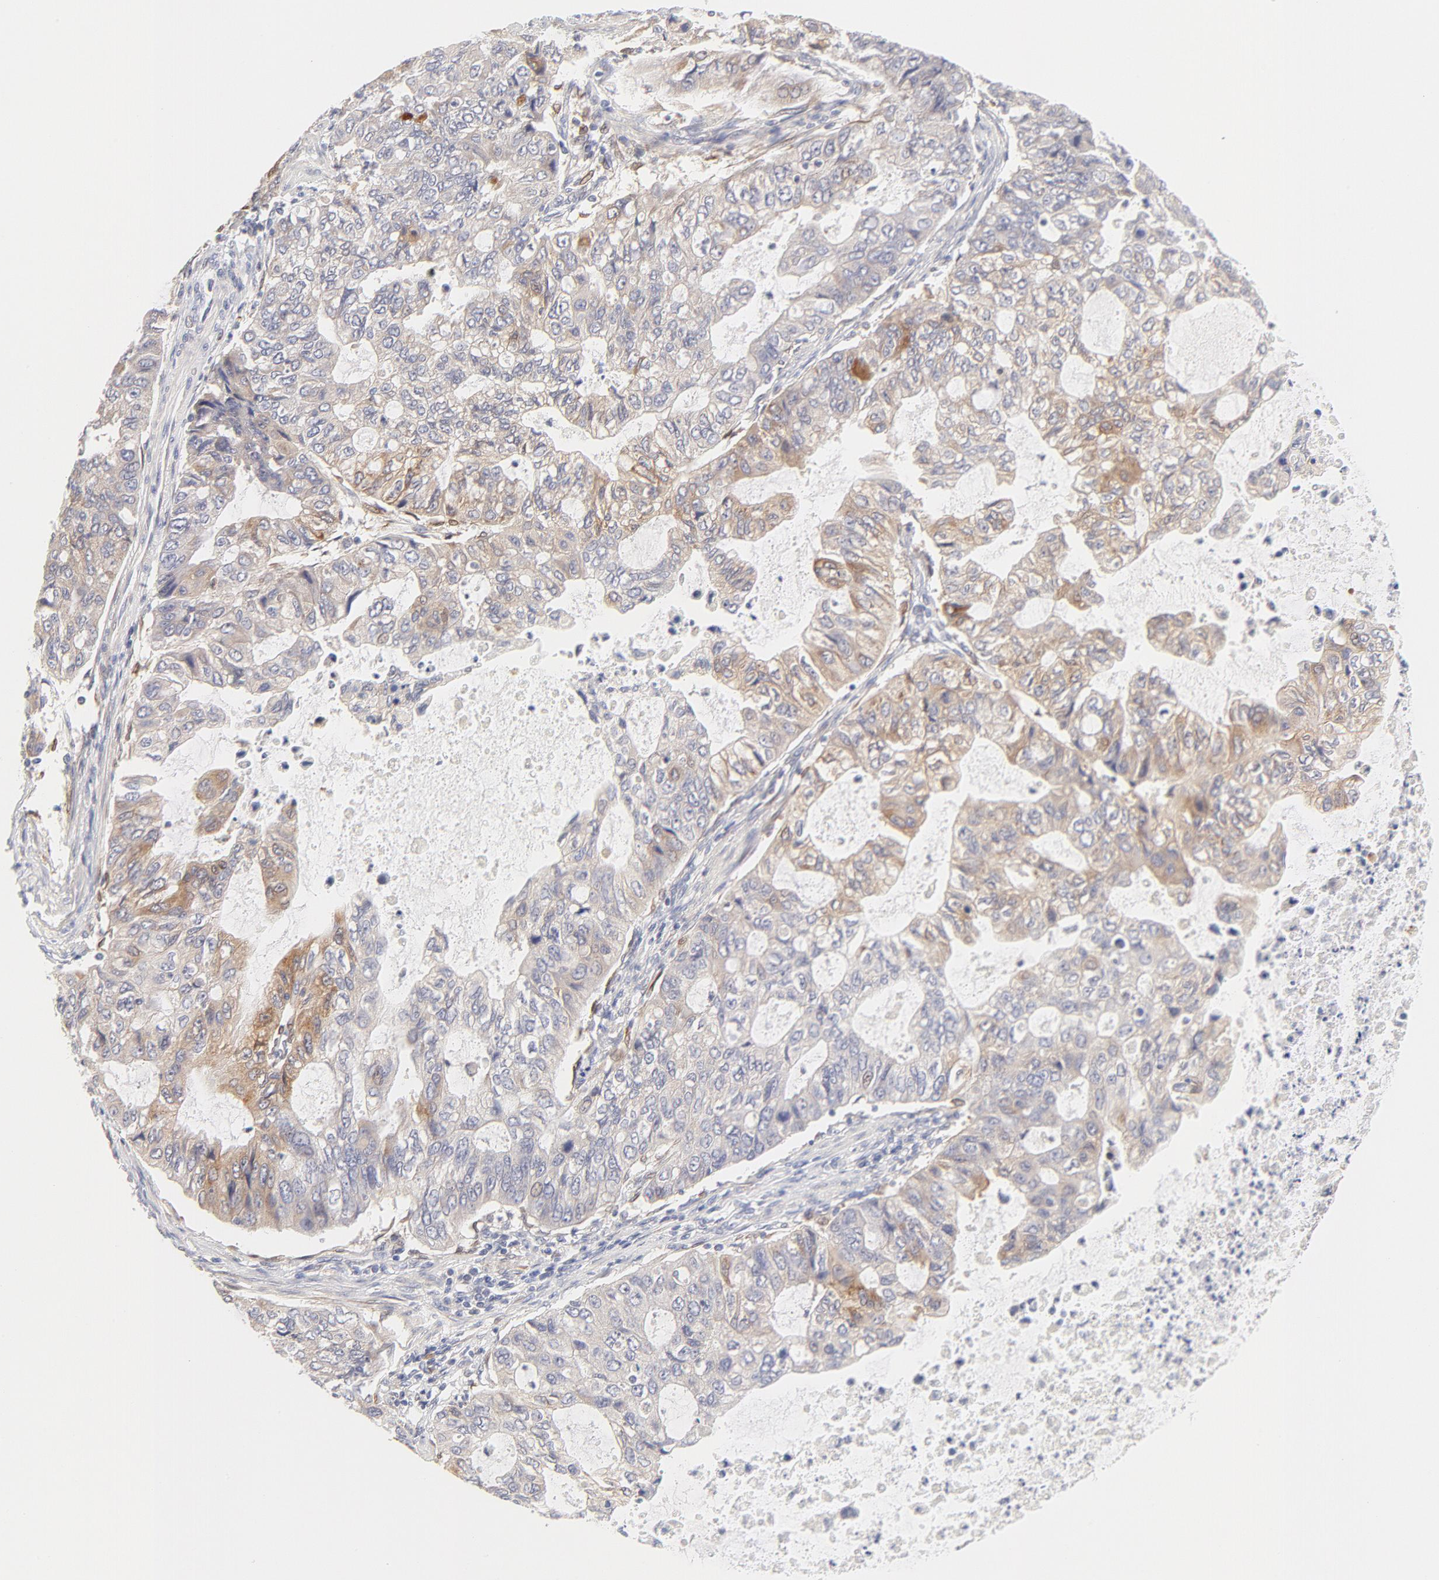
{"staining": {"intensity": "moderate", "quantity": ">75%", "location": "cytoplasmic/membranous"}, "tissue": "stomach cancer", "cell_type": "Tumor cells", "image_type": "cancer", "snomed": [{"axis": "morphology", "description": "Adenocarcinoma, NOS"}, {"axis": "topography", "description": "Stomach, upper"}], "caption": "Adenocarcinoma (stomach) stained with immunohistochemistry (IHC) demonstrates moderate cytoplasmic/membranous staining in about >75% of tumor cells.", "gene": "RPS6KA1", "patient": {"sex": "female", "age": 52}}